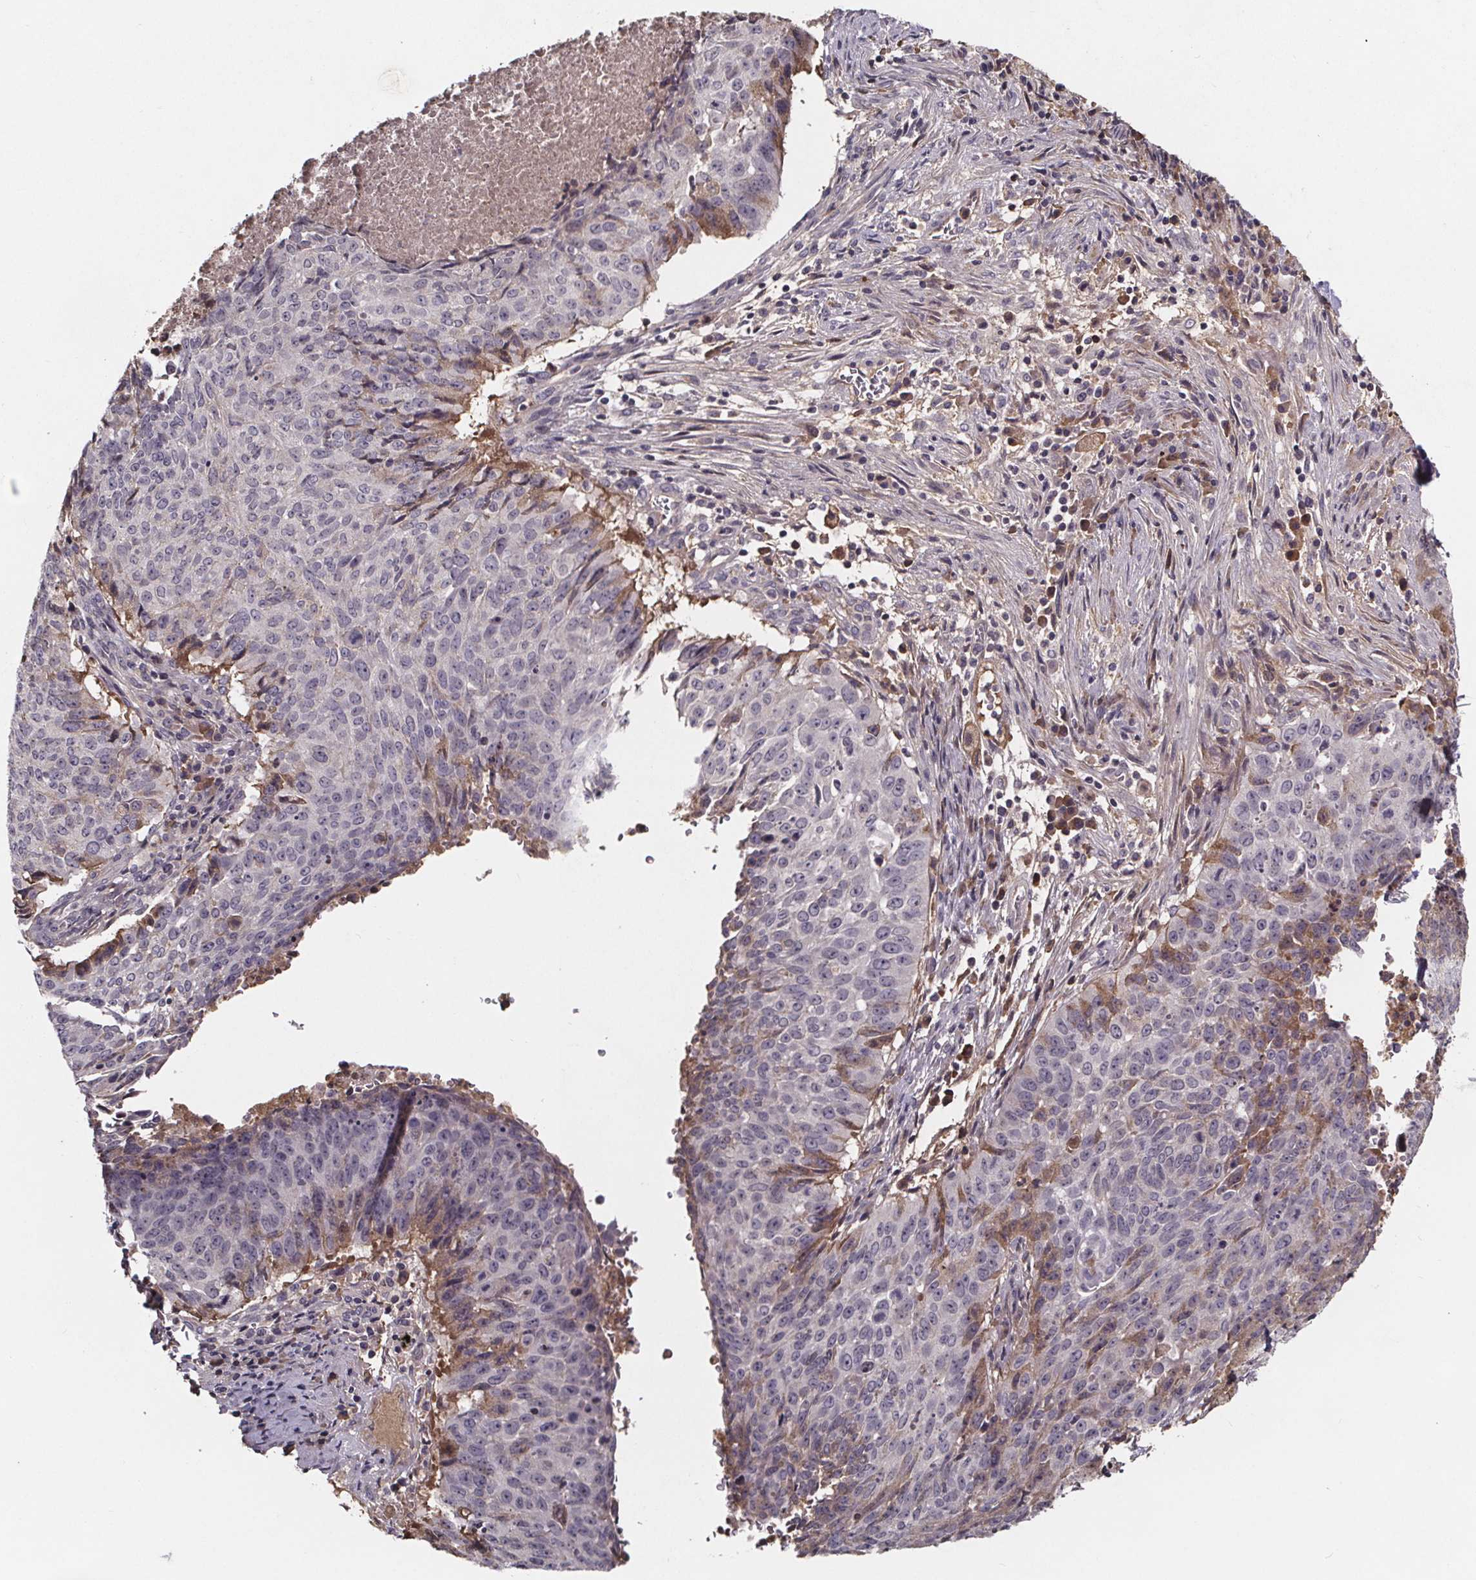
{"staining": {"intensity": "negative", "quantity": "none", "location": "none"}, "tissue": "lung cancer", "cell_type": "Tumor cells", "image_type": "cancer", "snomed": [{"axis": "morphology", "description": "Normal tissue, NOS"}, {"axis": "morphology", "description": "Squamous cell carcinoma, NOS"}, {"axis": "topography", "description": "Bronchus"}, {"axis": "topography", "description": "Lung"}], "caption": "Micrograph shows no protein expression in tumor cells of lung squamous cell carcinoma tissue.", "gene": "NPHP4", "patient": {"sex": "male", "age": 64}}